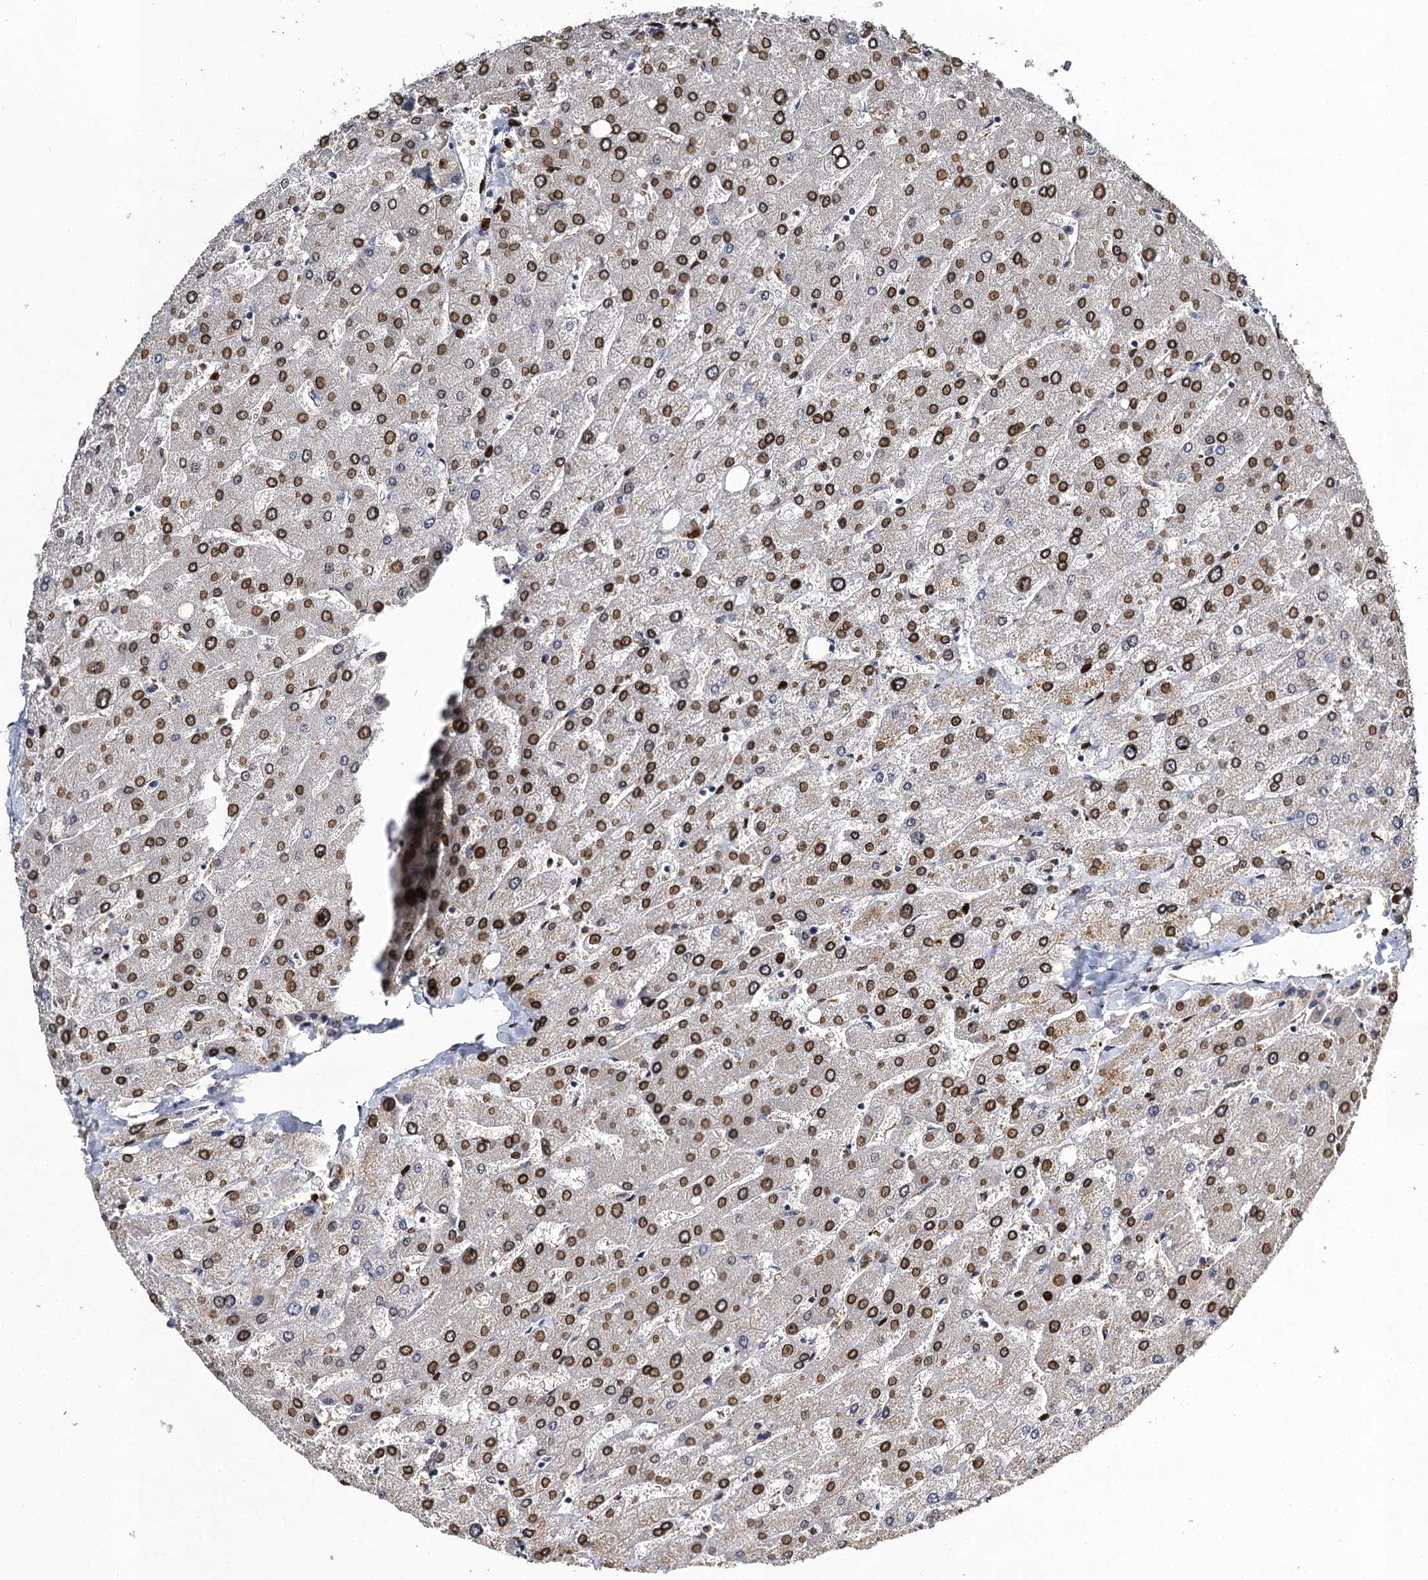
{"staining": {"intensity": "weak", "quantity": "<25%", "location": "nuclear"}, "tissue": "liver", "cell_type": "Cholangiocytes", "image_type": "normal", "snomed": [{"axis": "morphology", "description": "Normal tissue, NOS"}, {"axis": "topography", "description": "Liver"}], "caption": "Cholangiocytes are negative for brown protein staining in normal liver. (Immunohistochemistry (ihc), brightfield microscopy, high magnification).", "gene": "SLC11A2", "patient": {"sex": "male", "age": 55}}